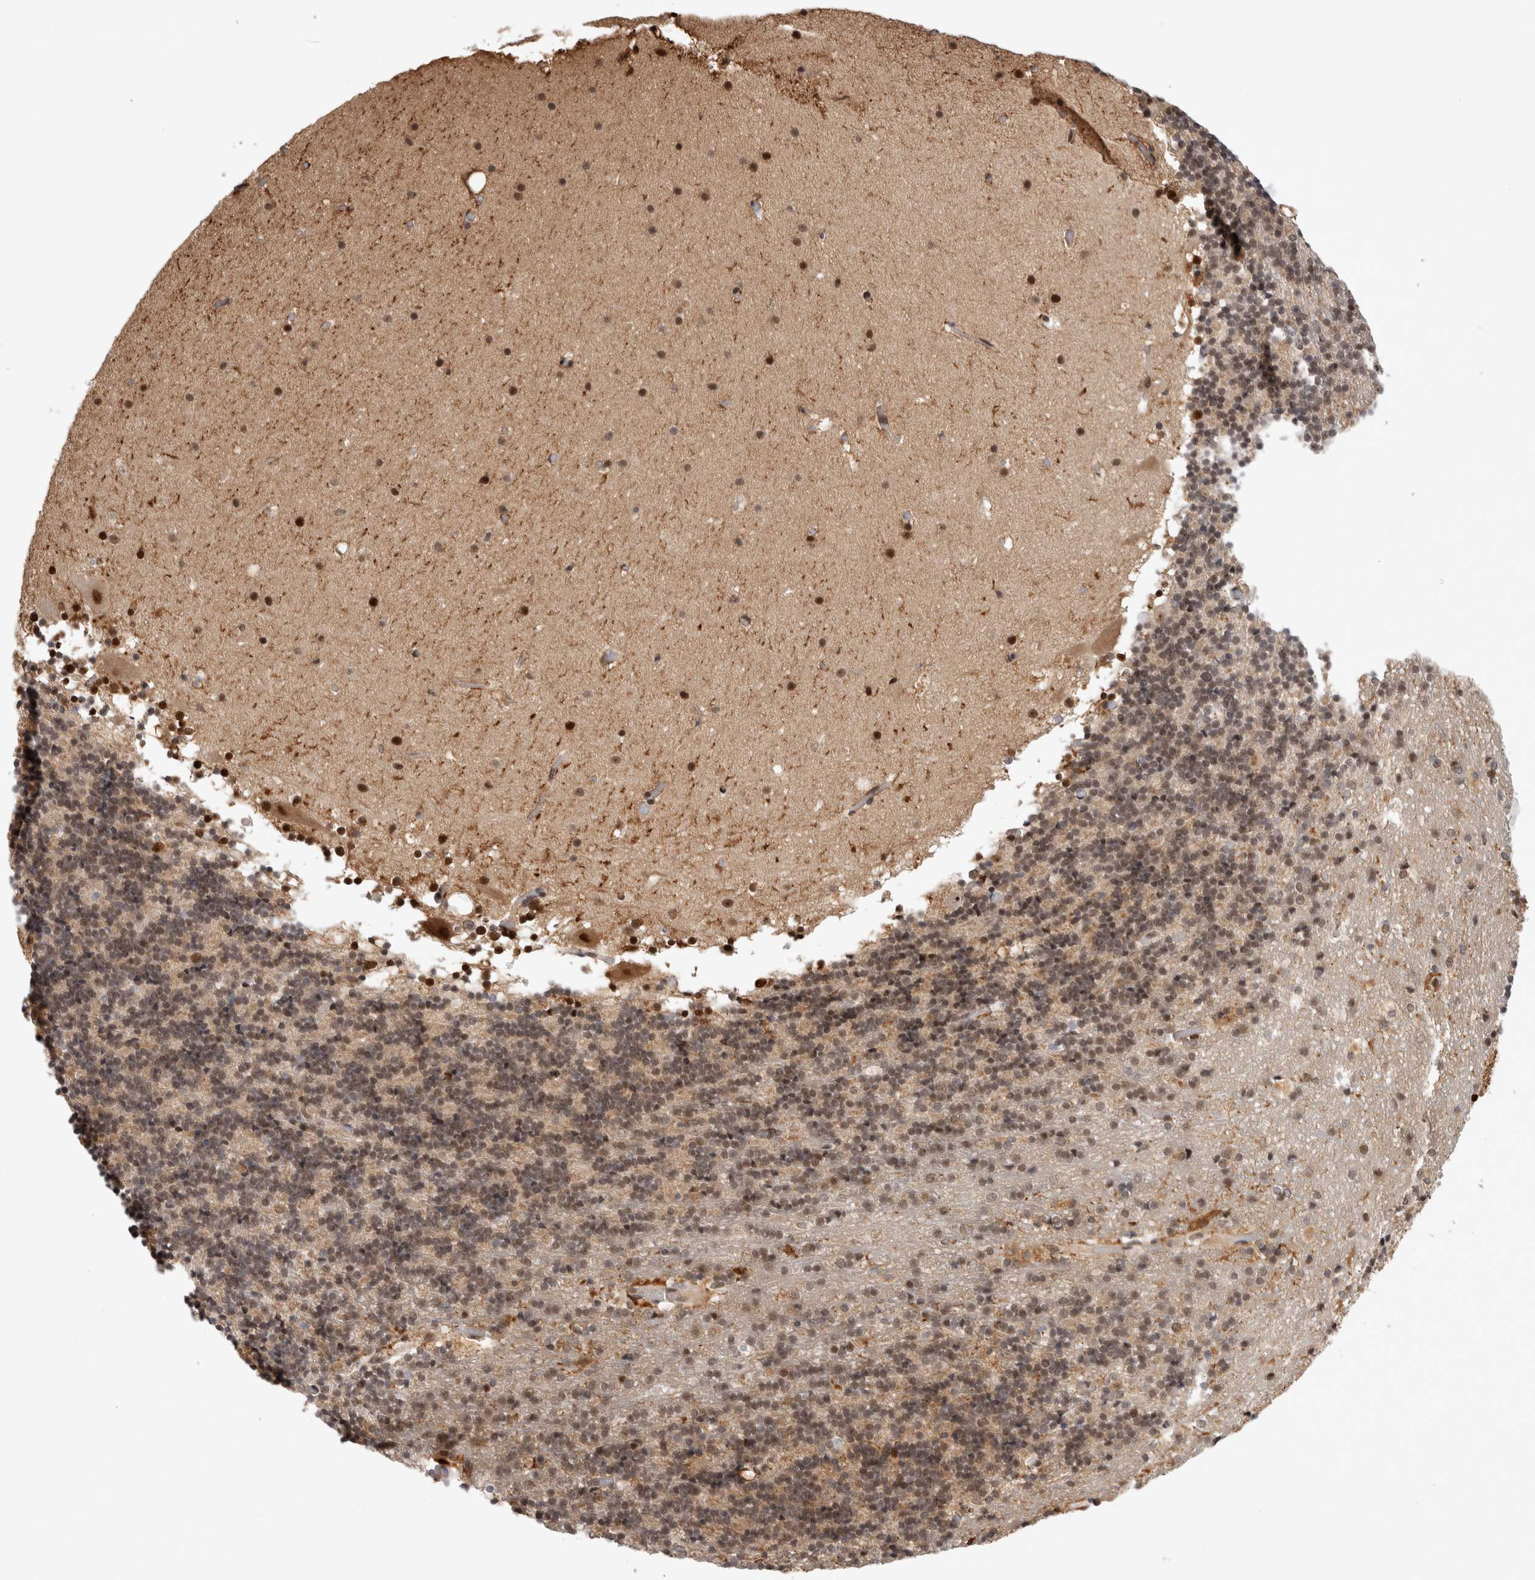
{"staining": {"intensity": "weak", "quantity": ">75%", "location": "nuclear"}, "tissue": "cerebellum", "cell_type": "Cells in granular layer", "image_type": "normal", "snomed": [{"axis": "morphology", "description": "Normal tissue, NOS"}, {"axis": "topography", "description": "Cerebellum"}], "caption": "IHC staining of normal cerebellum, which displays low levels of weak nuclear positivity in about >75% of cells in granular layer indicating weak nuclear protein positivity. The staining was performed using DAB (3,3'-diaminobenzidine) (brown) for protein detection and nuclei were counterstained in hematoxylin (blue).", "gene": "HESX1", "patient": {"sex": "male", "age": 57}}